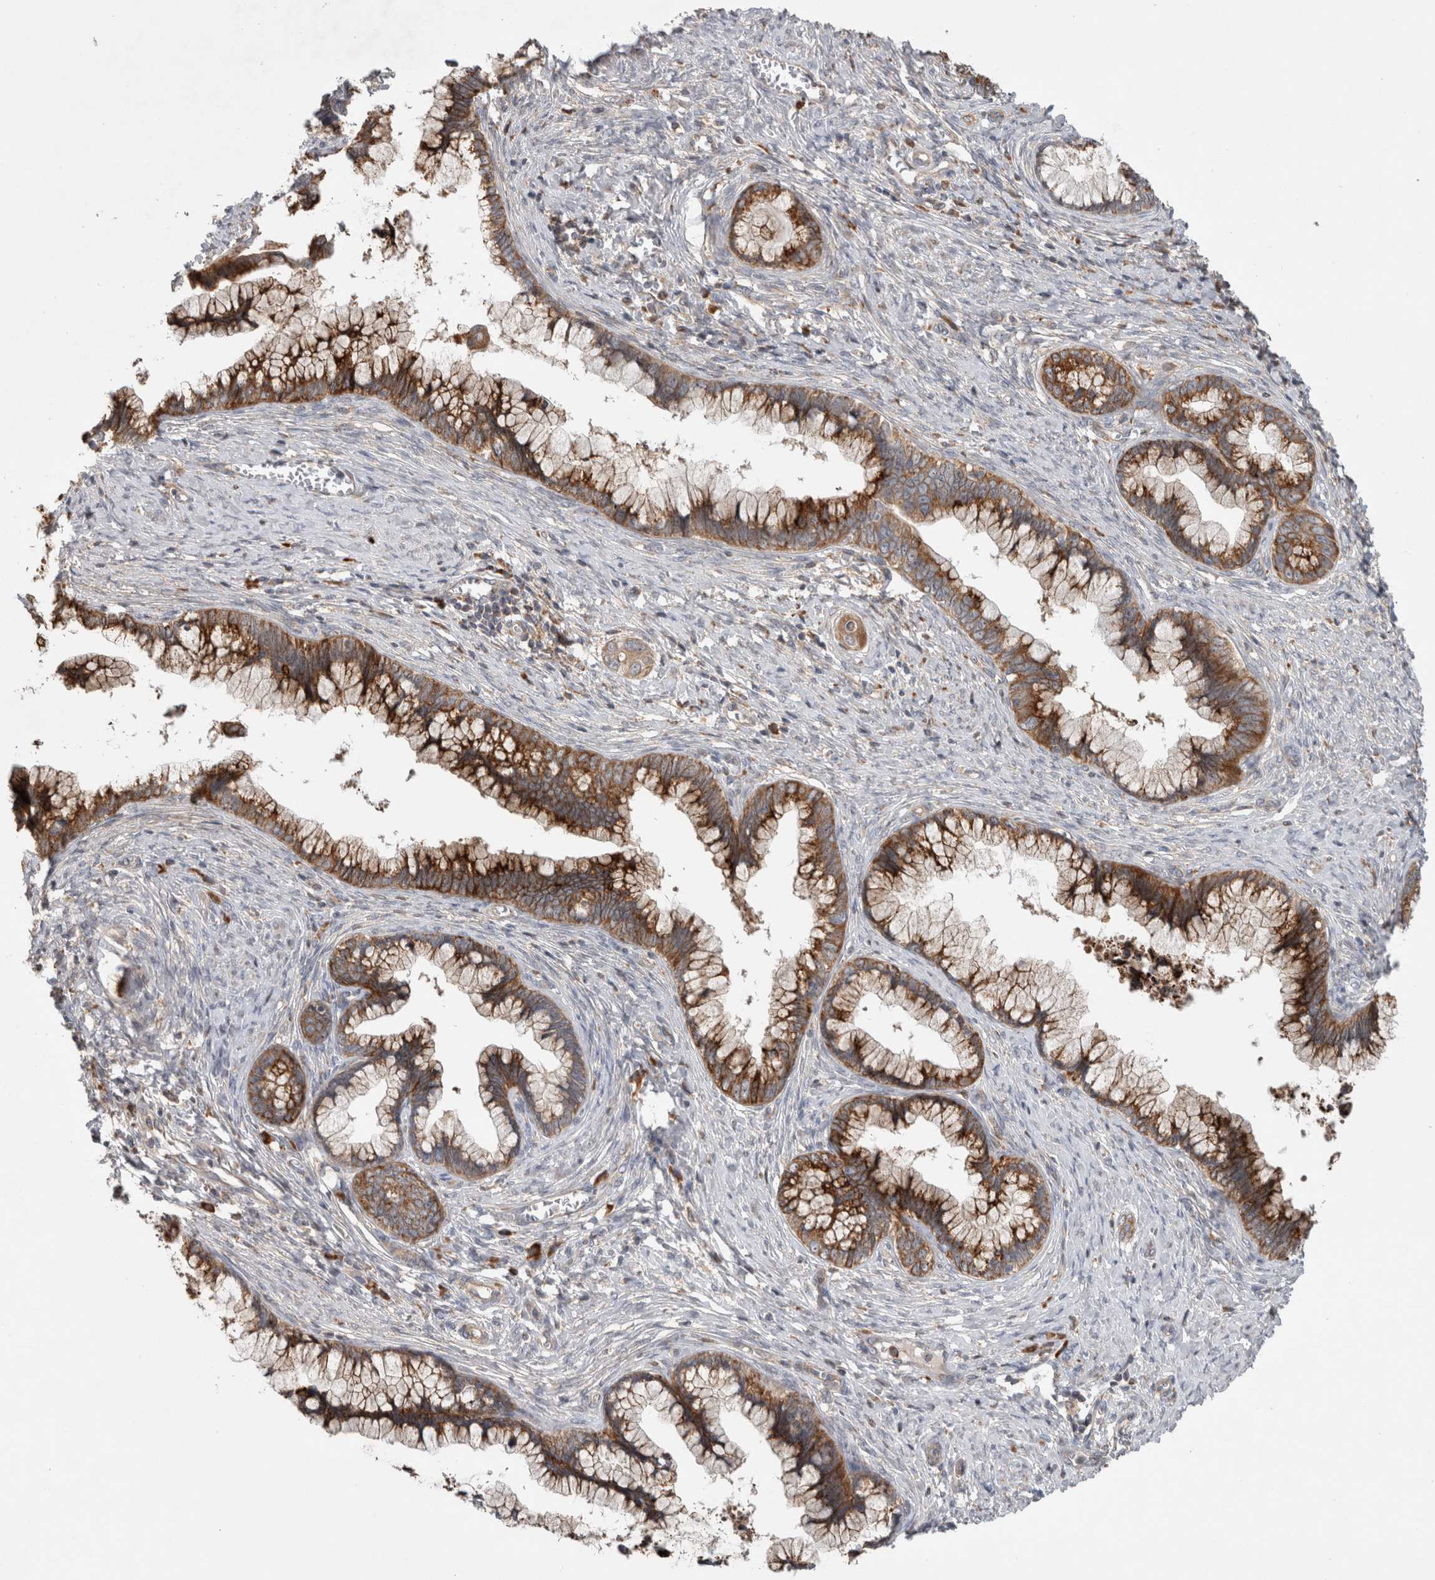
{"staining": {"intensity": "strong", "quantity": ">75%", "location": "cytoplasmic/membranous"}, "tissue": "cervical cancer", "cell_type": "Tumor cells", "image_type": "cancer", "snomed": [{"axis": "morphology", "description": "Adenocarcinoma, NOS"}, {"axis": "topography", "description": "Cervix"}], "caption": "Cervical cancer (adenocarcinoma) stained for a protein (brown) demonstrates strong cytoplasmic/membranous positive expression in approximately >75% of tumor cells.", "gene": "ADGRL3", "patient": {"sex": "female", "age": 44}}